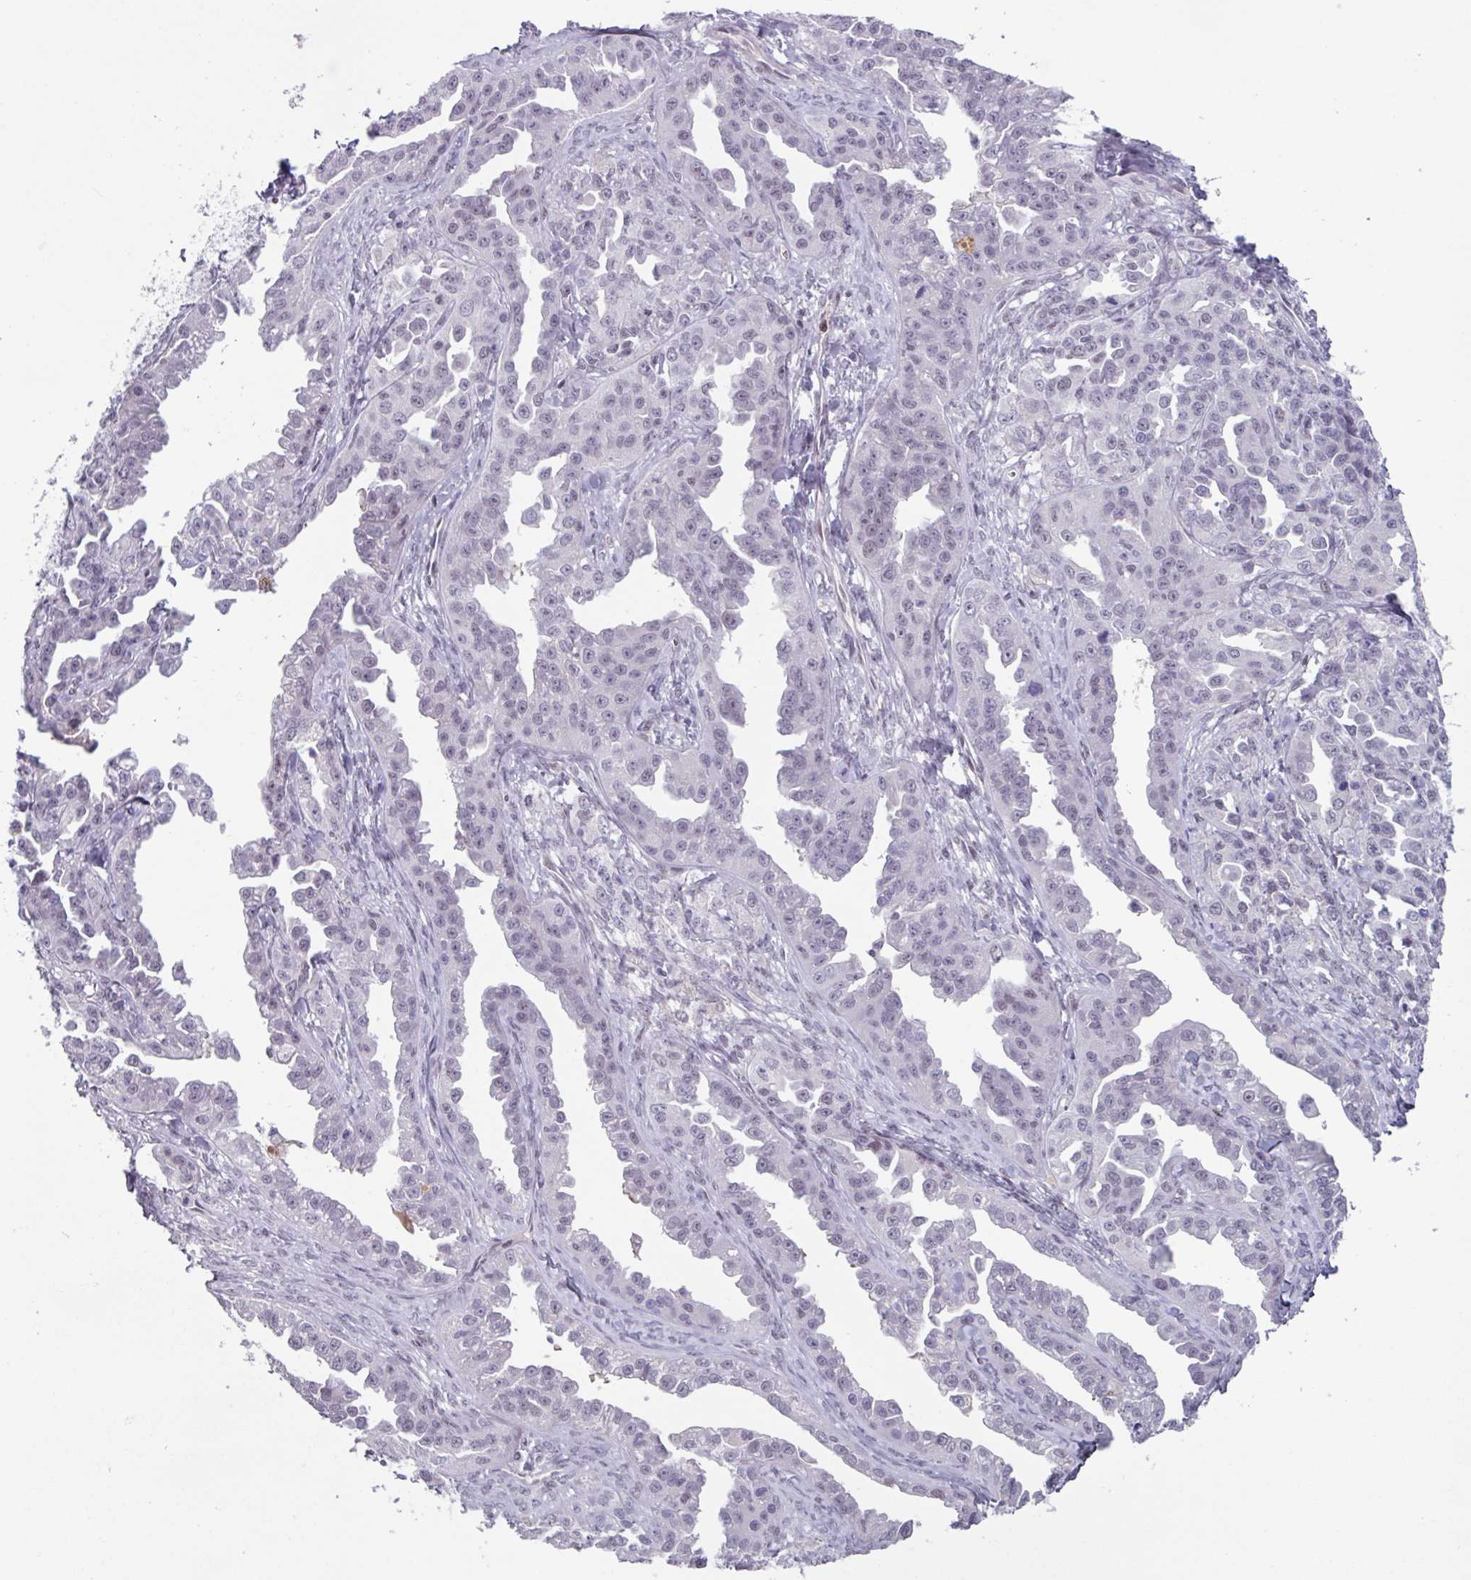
{"staining": {"intensity": "negative", "quantity": "none", "location": "none"}, "tissue": "ovarian cancer", "cell_type": "Tumor cells", "image_type": "cancer", "snomed": [{"axis": "morphology", "description": "Cystadenocarcinoma, serous, NOS"}, {"axis": "topography", "description": "Ovary"}], "caption": "Tumor cells show no significant protein expression in ovarian serous cystadenocarcinoma. (Stains: DAB (3,3'-diaminobenzidine) immunohistochemistry with hematoxylin counter stain, Microscopy: brightfield microscopy at high magnification).", "gene": "ZNF575", "patient": {"sex": "female", "age": 75}}